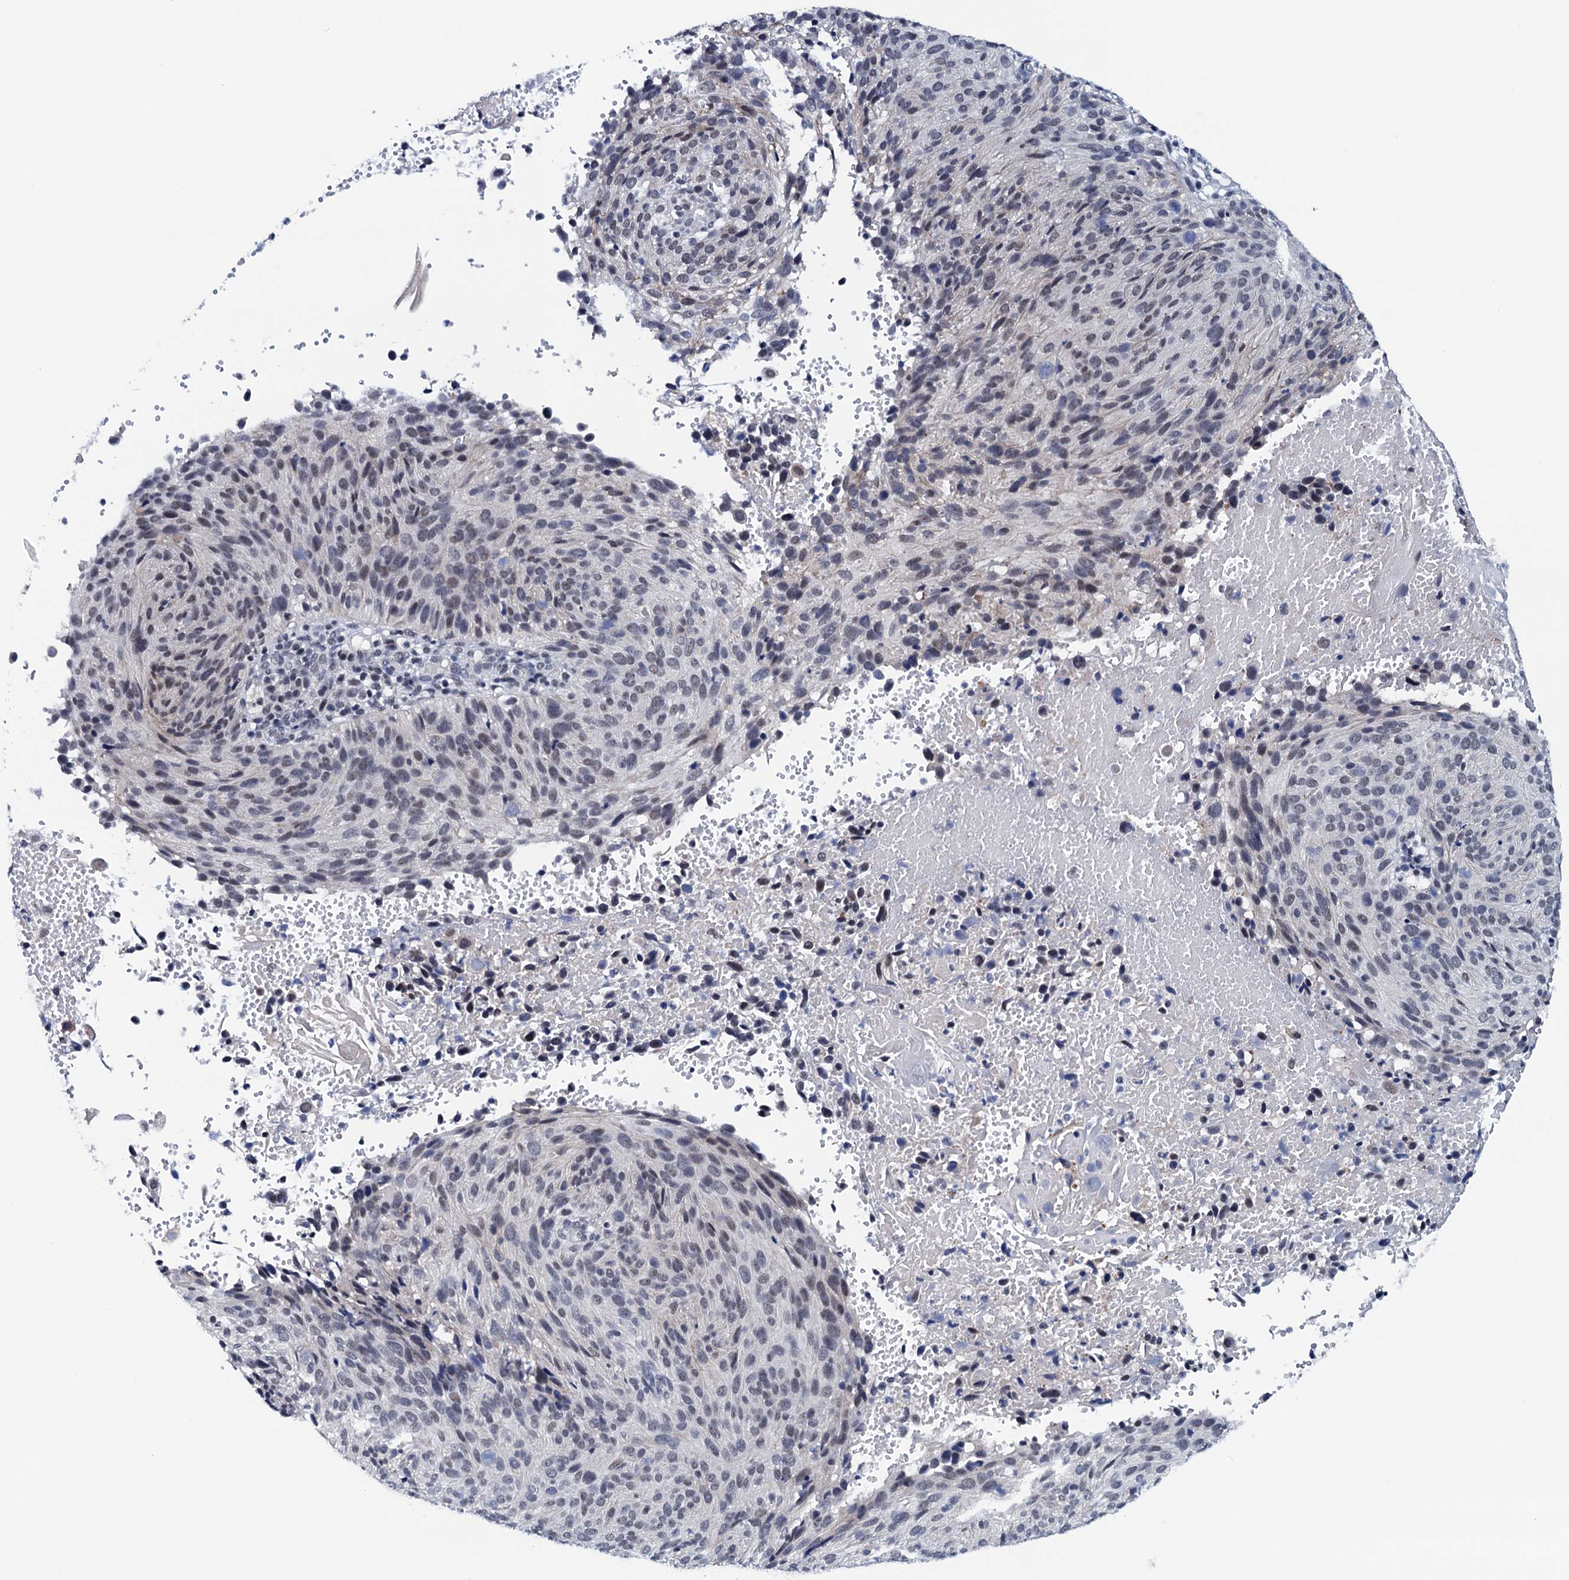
{"staining": {"intensity": "weak", "quantity": "25%-75%", "location": "nuclear"}, "tissue": "cervical cancer", "cell_type": "Tumor cells", "image_type": "cancer", "snomed": [{"axis": "morphology", "description": "Squamous cell carcinoma, NOS"}, {"axis": "topography", "description": "Cervix"}], "caption": "Protein analysis of cervical cancer tissue demonstrates weak nuclear positivity in about 25%-75% of tumor cells.", "gene": "FNBP4", "patient": {"sex": "female", "age": 74}}